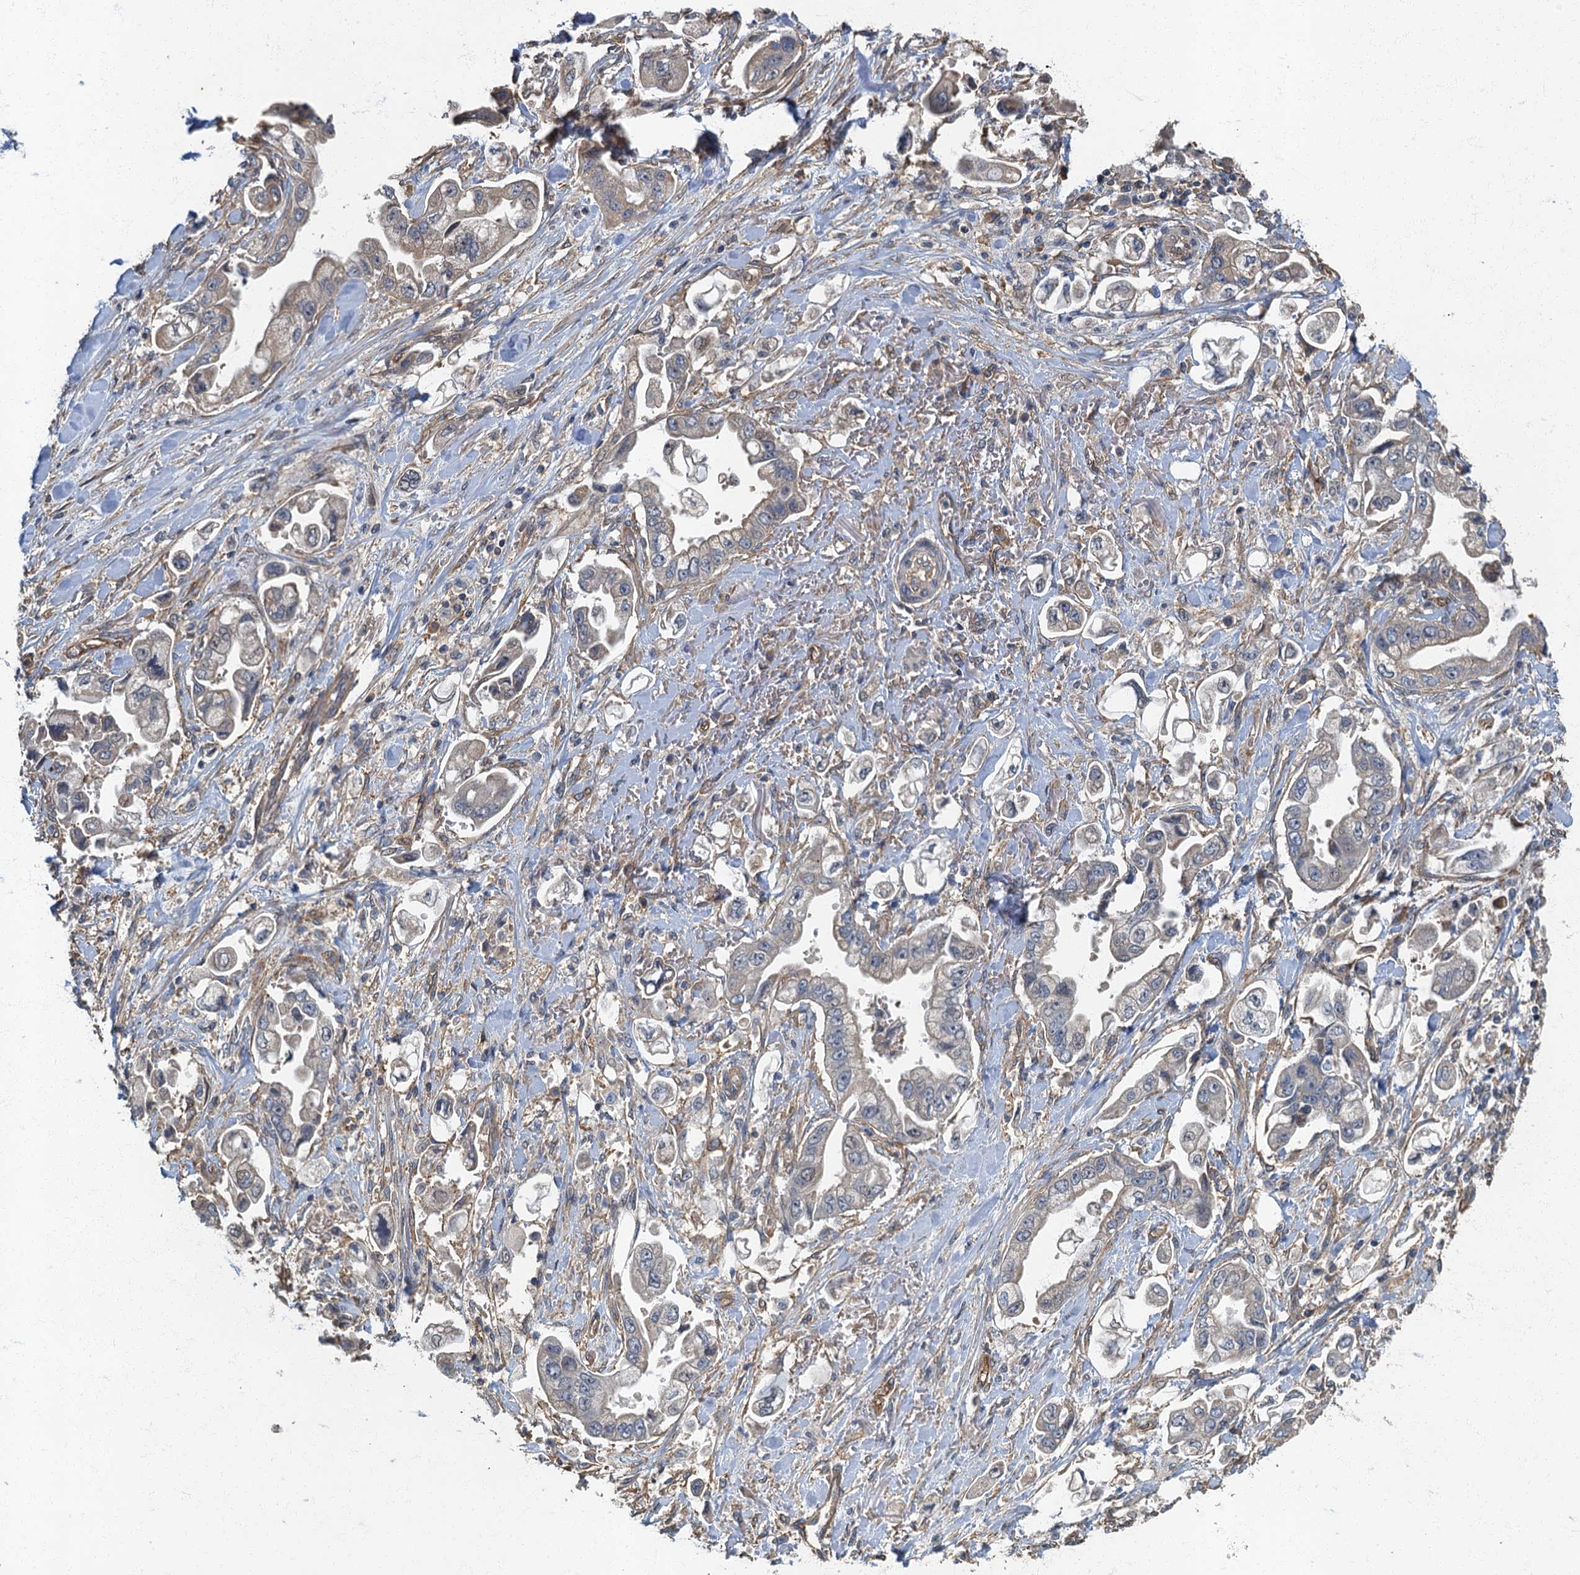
{"staining": {"intensity": "weak", "quantity": "25%-75%", "location": "cytoplasmic/membranous"}, "tissue": "stomach cancer", "cell_type": "Tumor cells", "image_type": "cancer", "snomed": [{"axis": "morphology", "description": "Adenocarcinoma, NOS"}, {"axis": "topography", "description": "Stomach"}], "caption": "Tumor cells show low levels of weak cytoplasmic/membranous staining in approximately 25%-75% of cells in stomach cancer (adenocarcinoma).", "gene": "ARL11", "patient": {"sex": "male", "age": 62}}